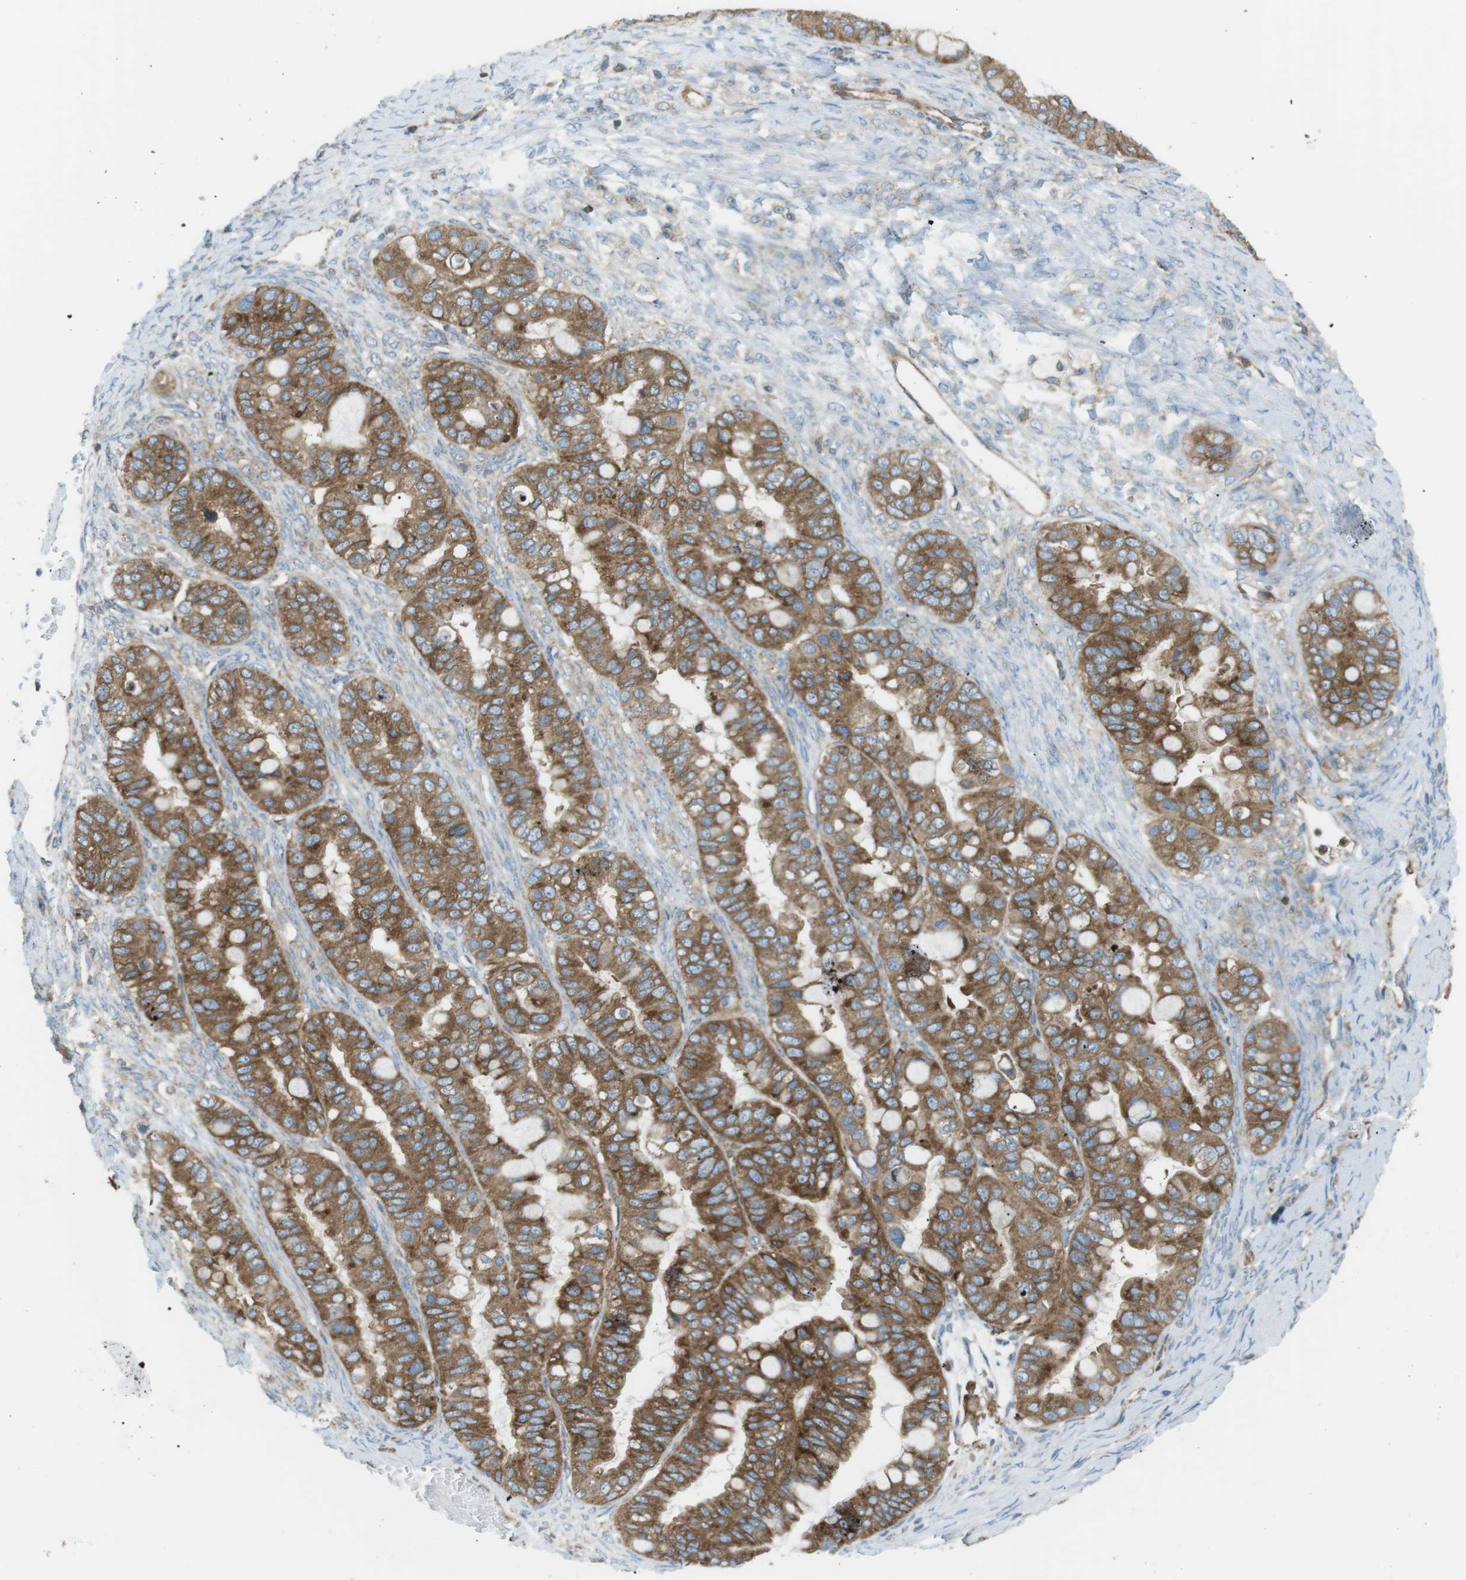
{"staining": {"intensity": "moderate", "quantity": ">75%", "location": "cytoplasmic/membranous"}, "tissue": "ovarian cancer", "cell_type": "Tumor cells", "image_type": "cancer", "snomed": [{"axis": "morphology", "description": "Cystadenocarcinoma, mucinous, NOS"}, {"axis": "topography", "description": "Ovary"}], "caption": "Brown immunohistochemical staining in human ovarian cancer reveals moderate cytoplasmic/membranous positivity in approximately >75% of tumor cells. The staining was performed using DAB (3,3'-diaminobenzidine), with brown indicating positive protein expression. Nuclei are stained blue with hematoxylin.", "gene": "FLII", "patient": {"sex": "female", "age": 80}}